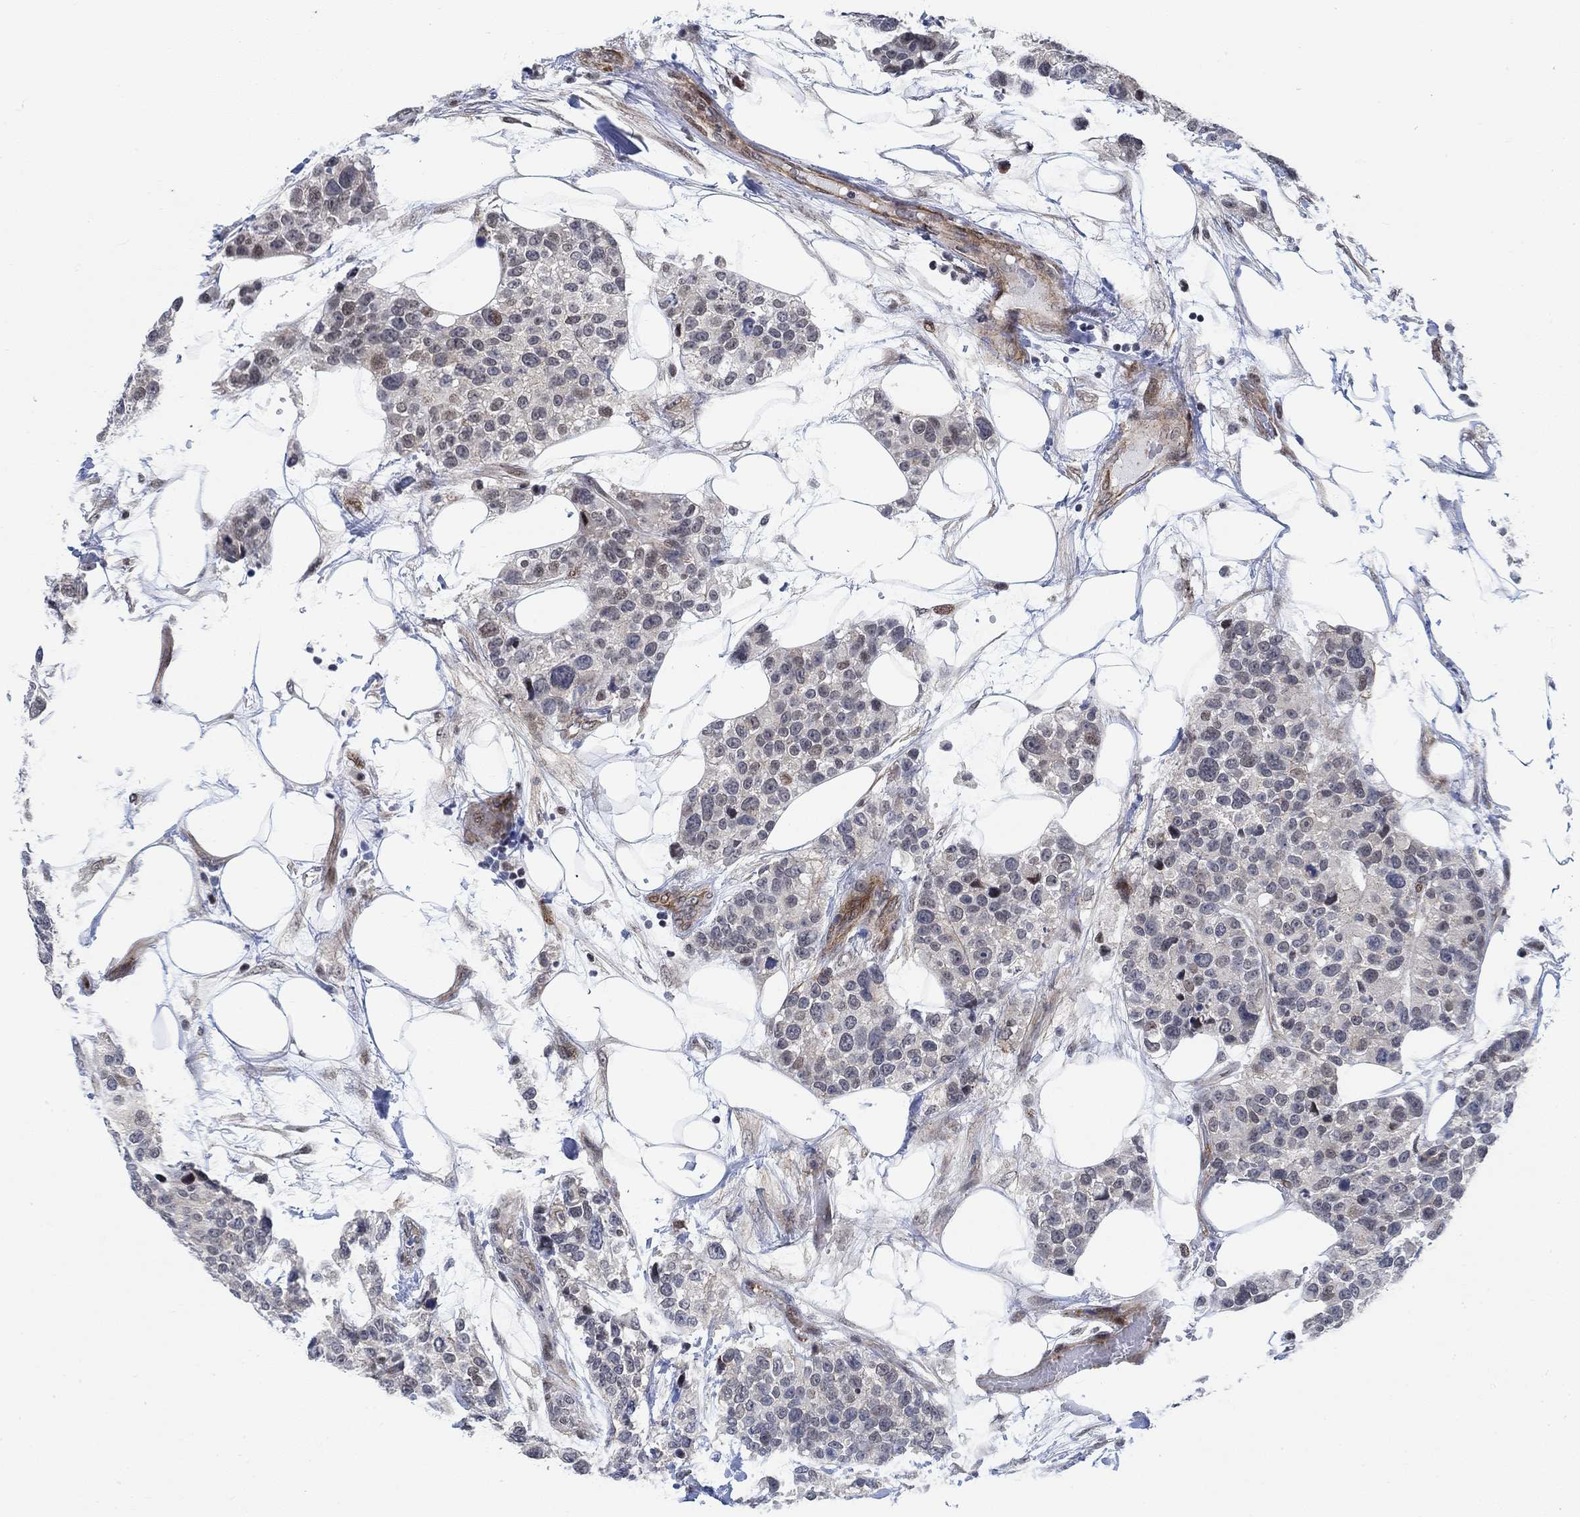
{"staining": {"intensity": "weak", "quantity": "<25%", "location": "nuclear"}, "tissue": "urothelial cancer", "cell_type": "Tumor cells", "image_type": "cancer", "snomed": [{"axis": "morphology", "description": "Urothelial carcinoma, High grade"}, {"axis": "topography", "description": "Urinary bladder"}], "caption": "Tumor cells show no significant protein staining in urothelial carcinoma (high-grade).", "gene": "KCNH8", "patient": {"sex": "male", "age": 77}}